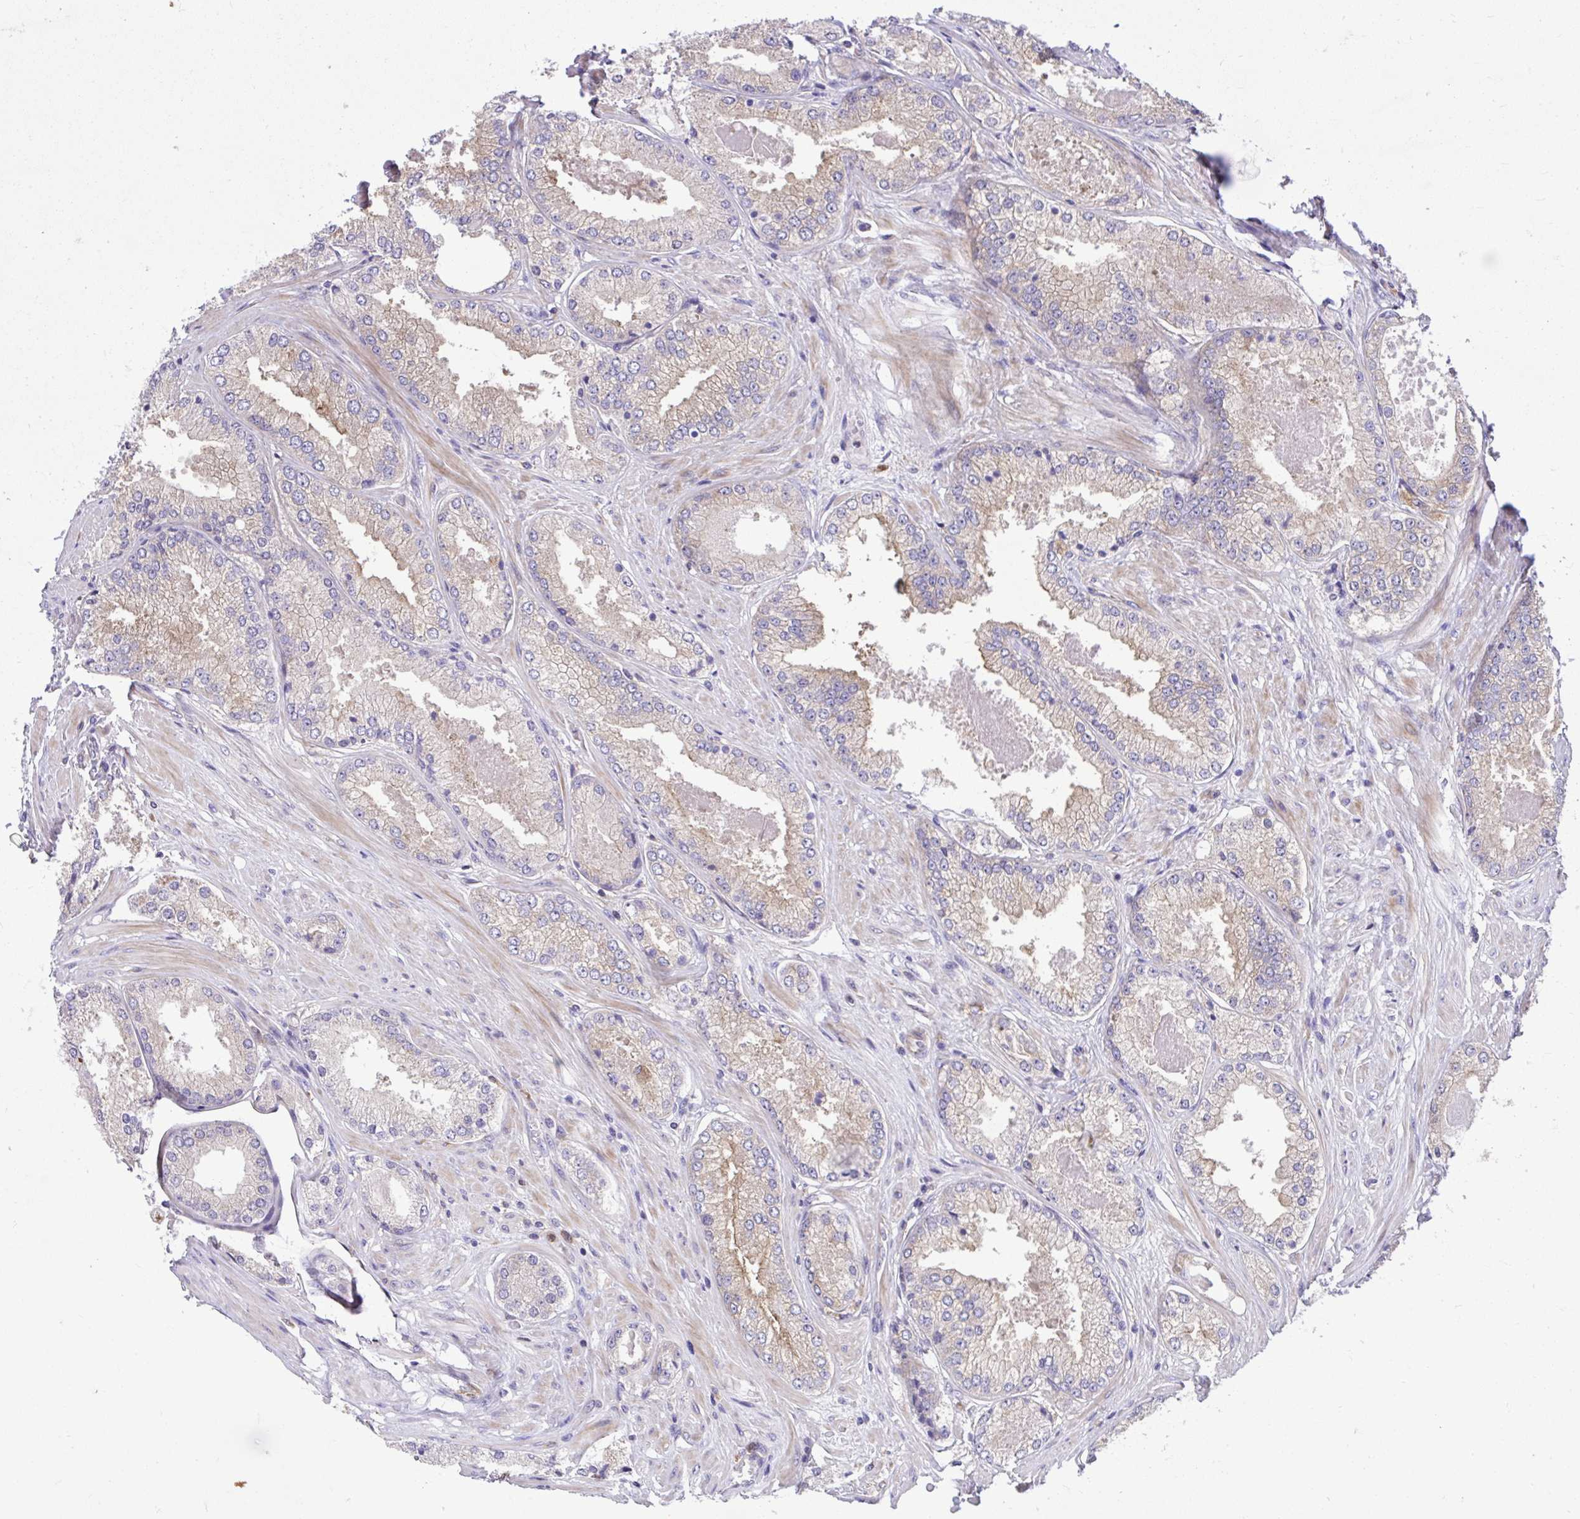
{"staining": {"intensity": "weak", "quantity": "<25%", "location": "cytoplasmic/membranous"}, "tissue": "prostate cancer", "cell_type": "Tumor cells", "image_type": "cancer", "snomed": [{"axis": "morphology", "description": "Adenocarcinoma, Low grade"}, {"axis": "topography", "description": "Prostate"}], "caption": "Low-grade adenocarcinoma (prostate) was stained to show a protein in brown. There is no significant positivity in tumor cells. The staining was performed using DAB (3,3'-diaminobenzidine) to visualize the protein expression in brown, while the nuclei were stained in blue with hematoxylin (Magnification: 20x).", "gene": "PAIP2", "patient": {"sex": "male", "age": 68}}